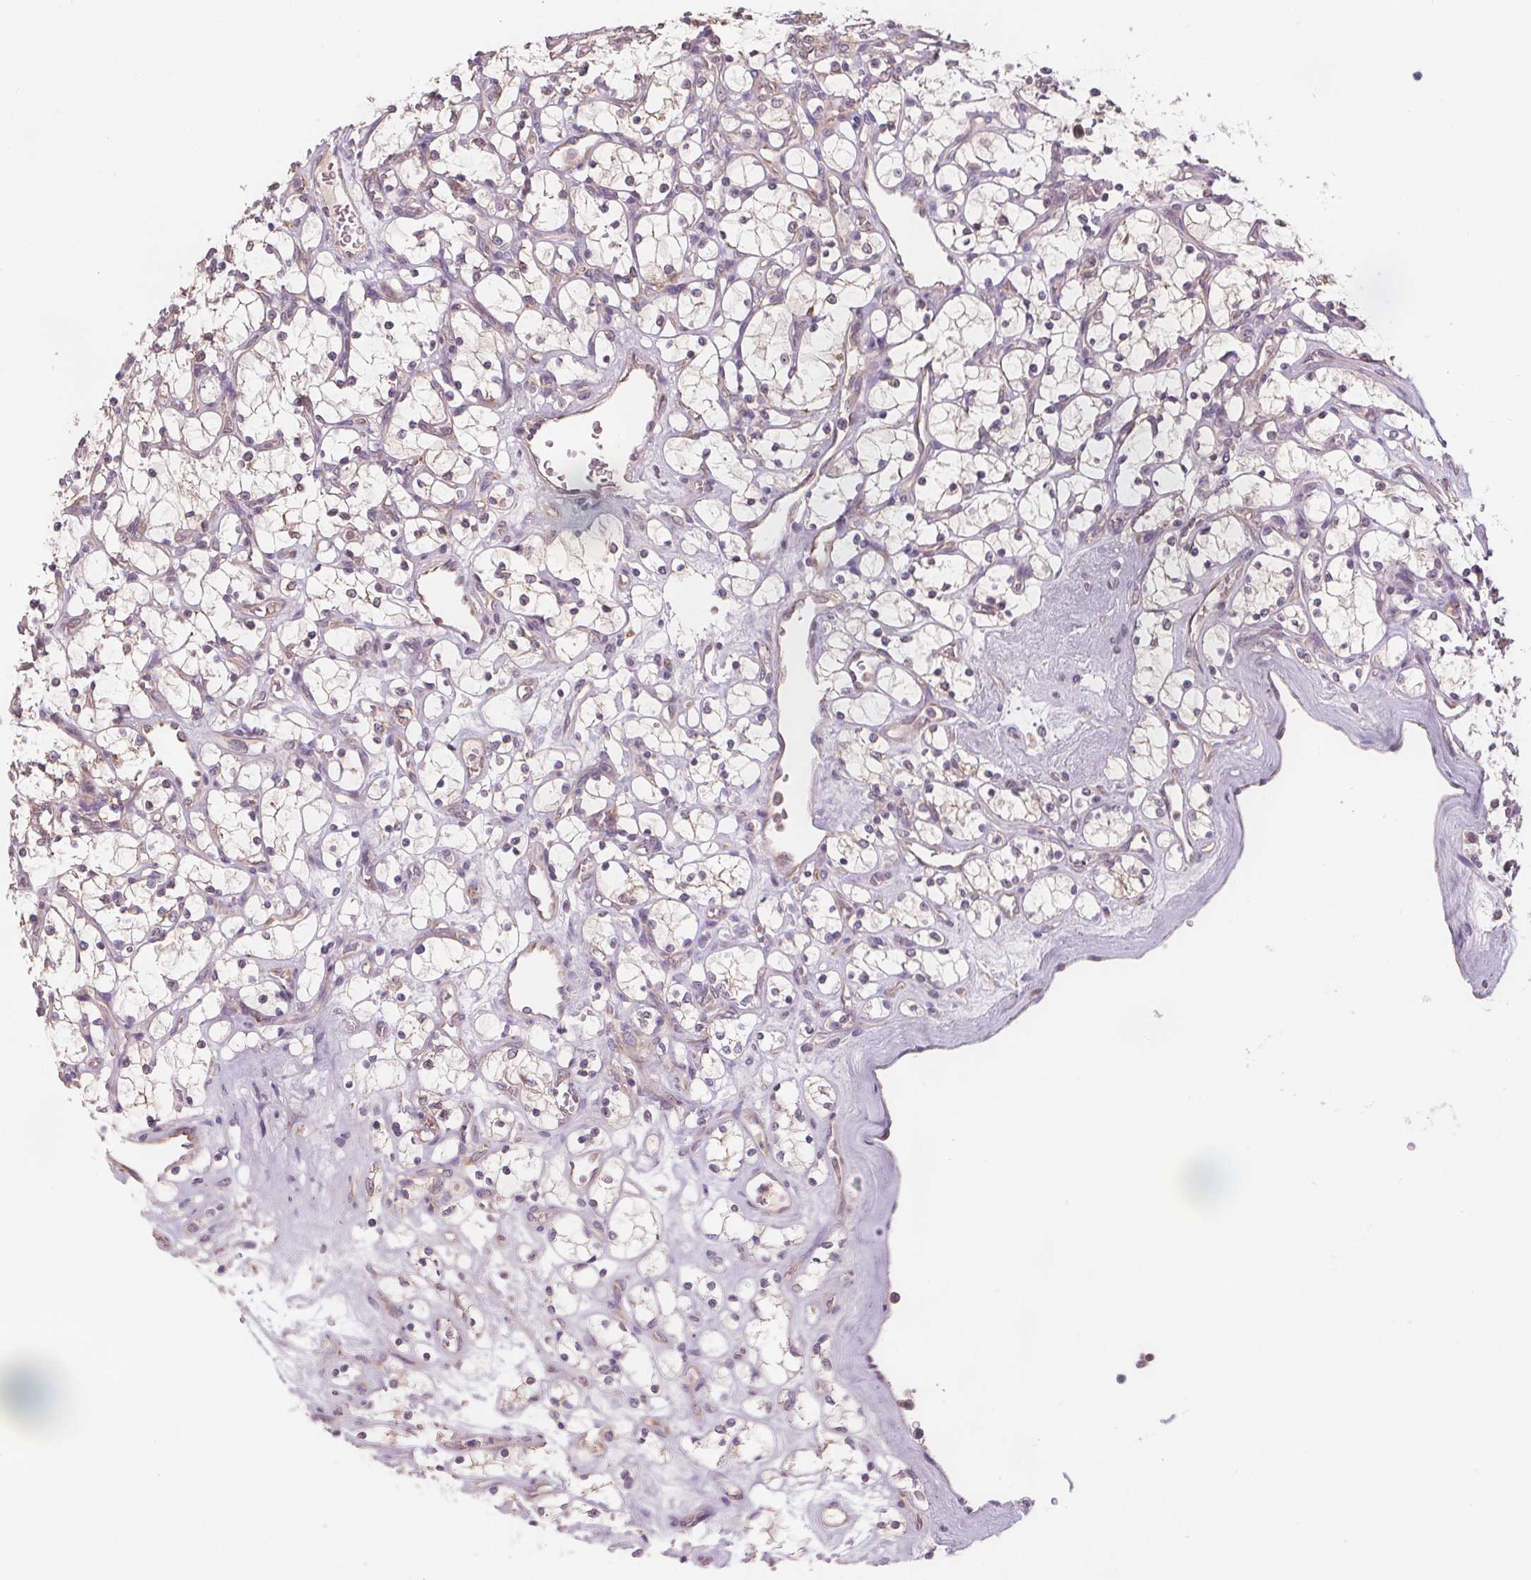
{"staining": {"intensity": "negative", "quantity": "none", "location": "none"}, "tissue": "renal cancer", "cell_type": "Tumor cells", "image_type": "cancer", "snomed": [{"axis": "morphology", "description": "Adenocarcinoma, NOS"}, {"axis": "topography", "description": "Kidney"}], "caption": "Renal cancer (adenocarcinoma) was stained to show a protein in brown. There is no significant expression in tumor cells.", "gene": "TMEM80", "patient": {"sex": "female", "age": 69}}